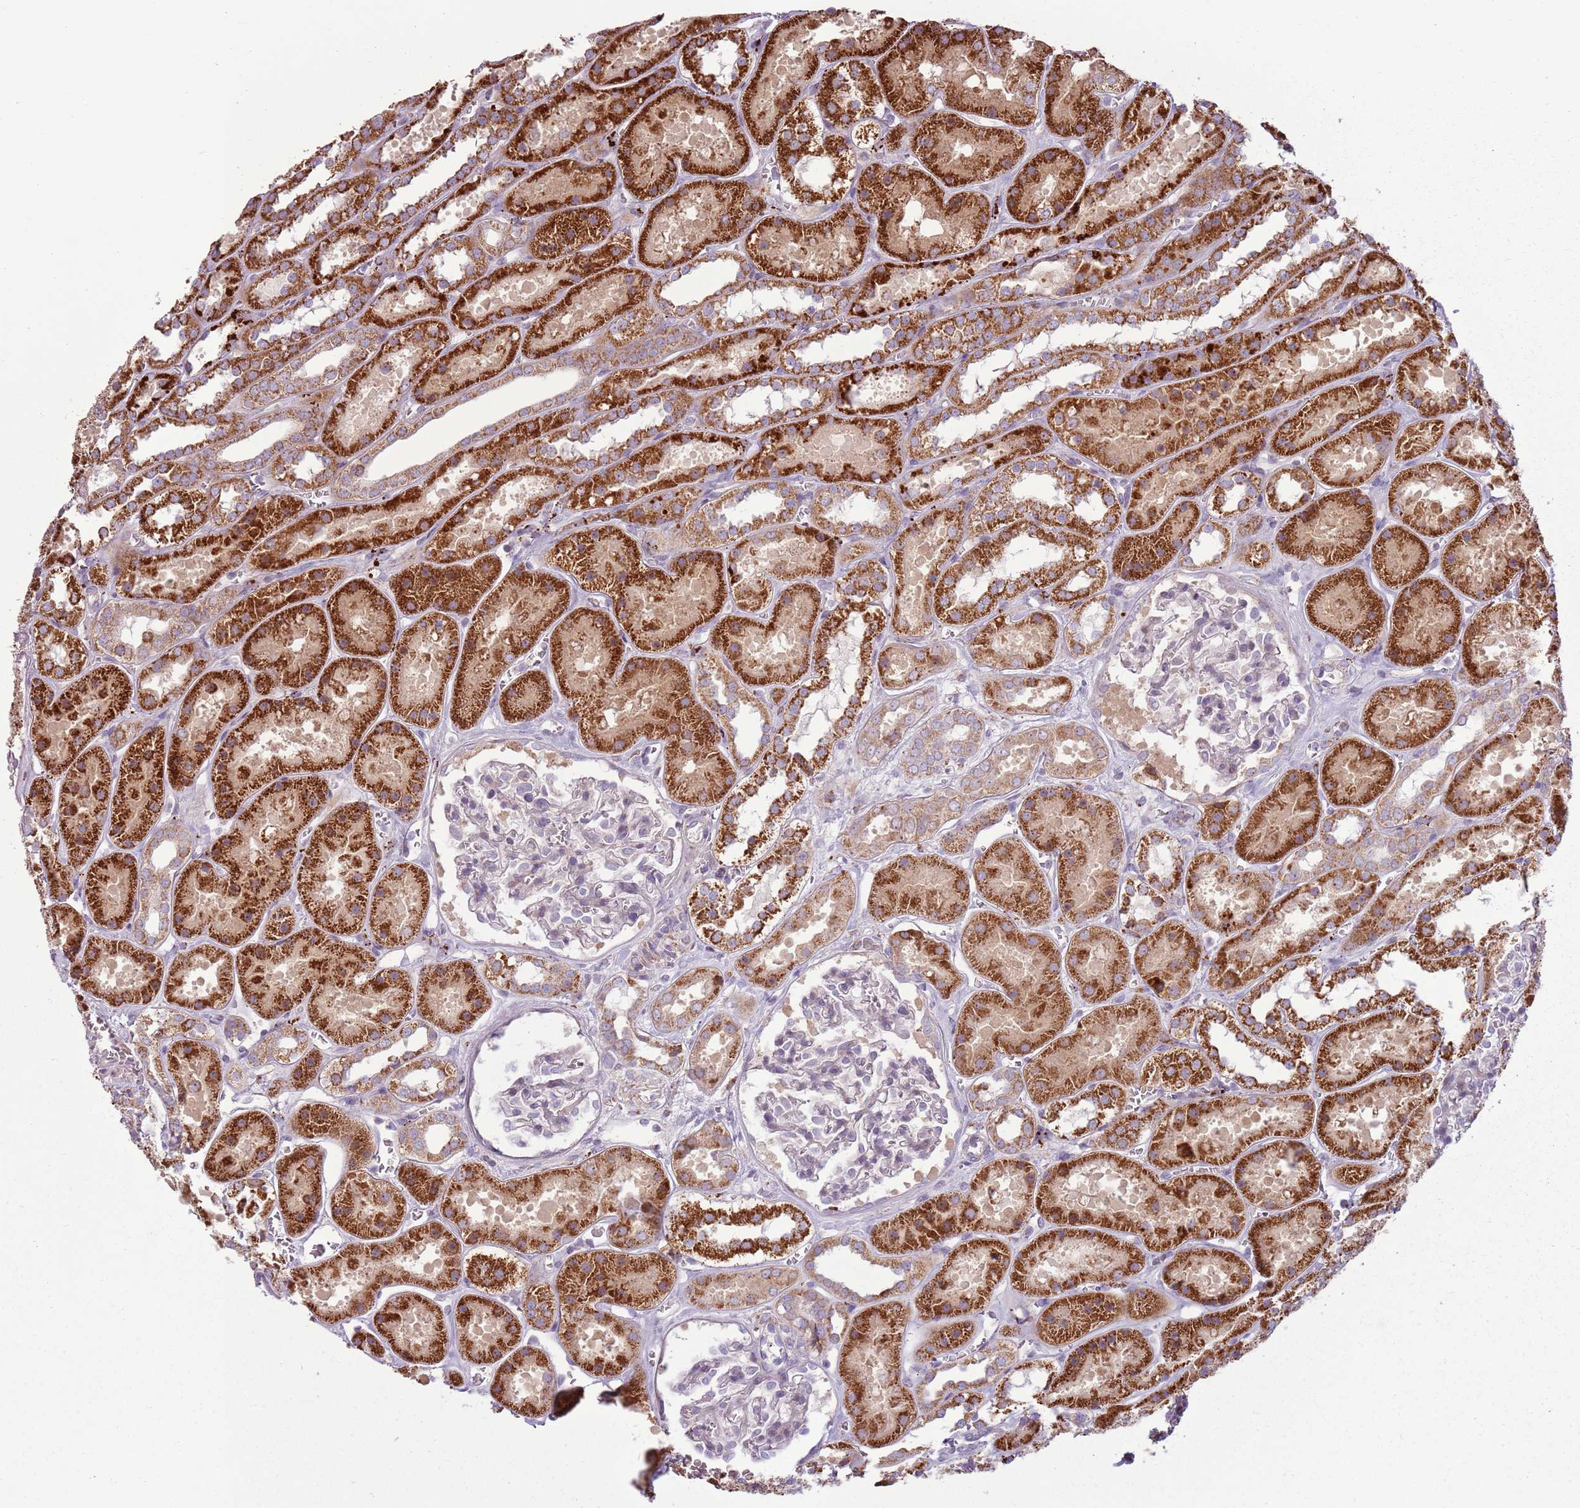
{"staining": {"intensity": "negative", "quantity": "none", "location": "none"}, "tissue": "kidney", "cell_type": "Cells in glomeruli", "image_type": "normal", "snomed": [{"axis": "morphology", "description": "Normal tissue, NOS"}, {"axis": "topography", "description": "Kidney"}], "caption": "This is an immunohistochemistry image of unremarkable kidney. There is no staining in cells in glomeruli.", "gene": "ZNF530", "patient": {"sex": "female", "age": 41}}